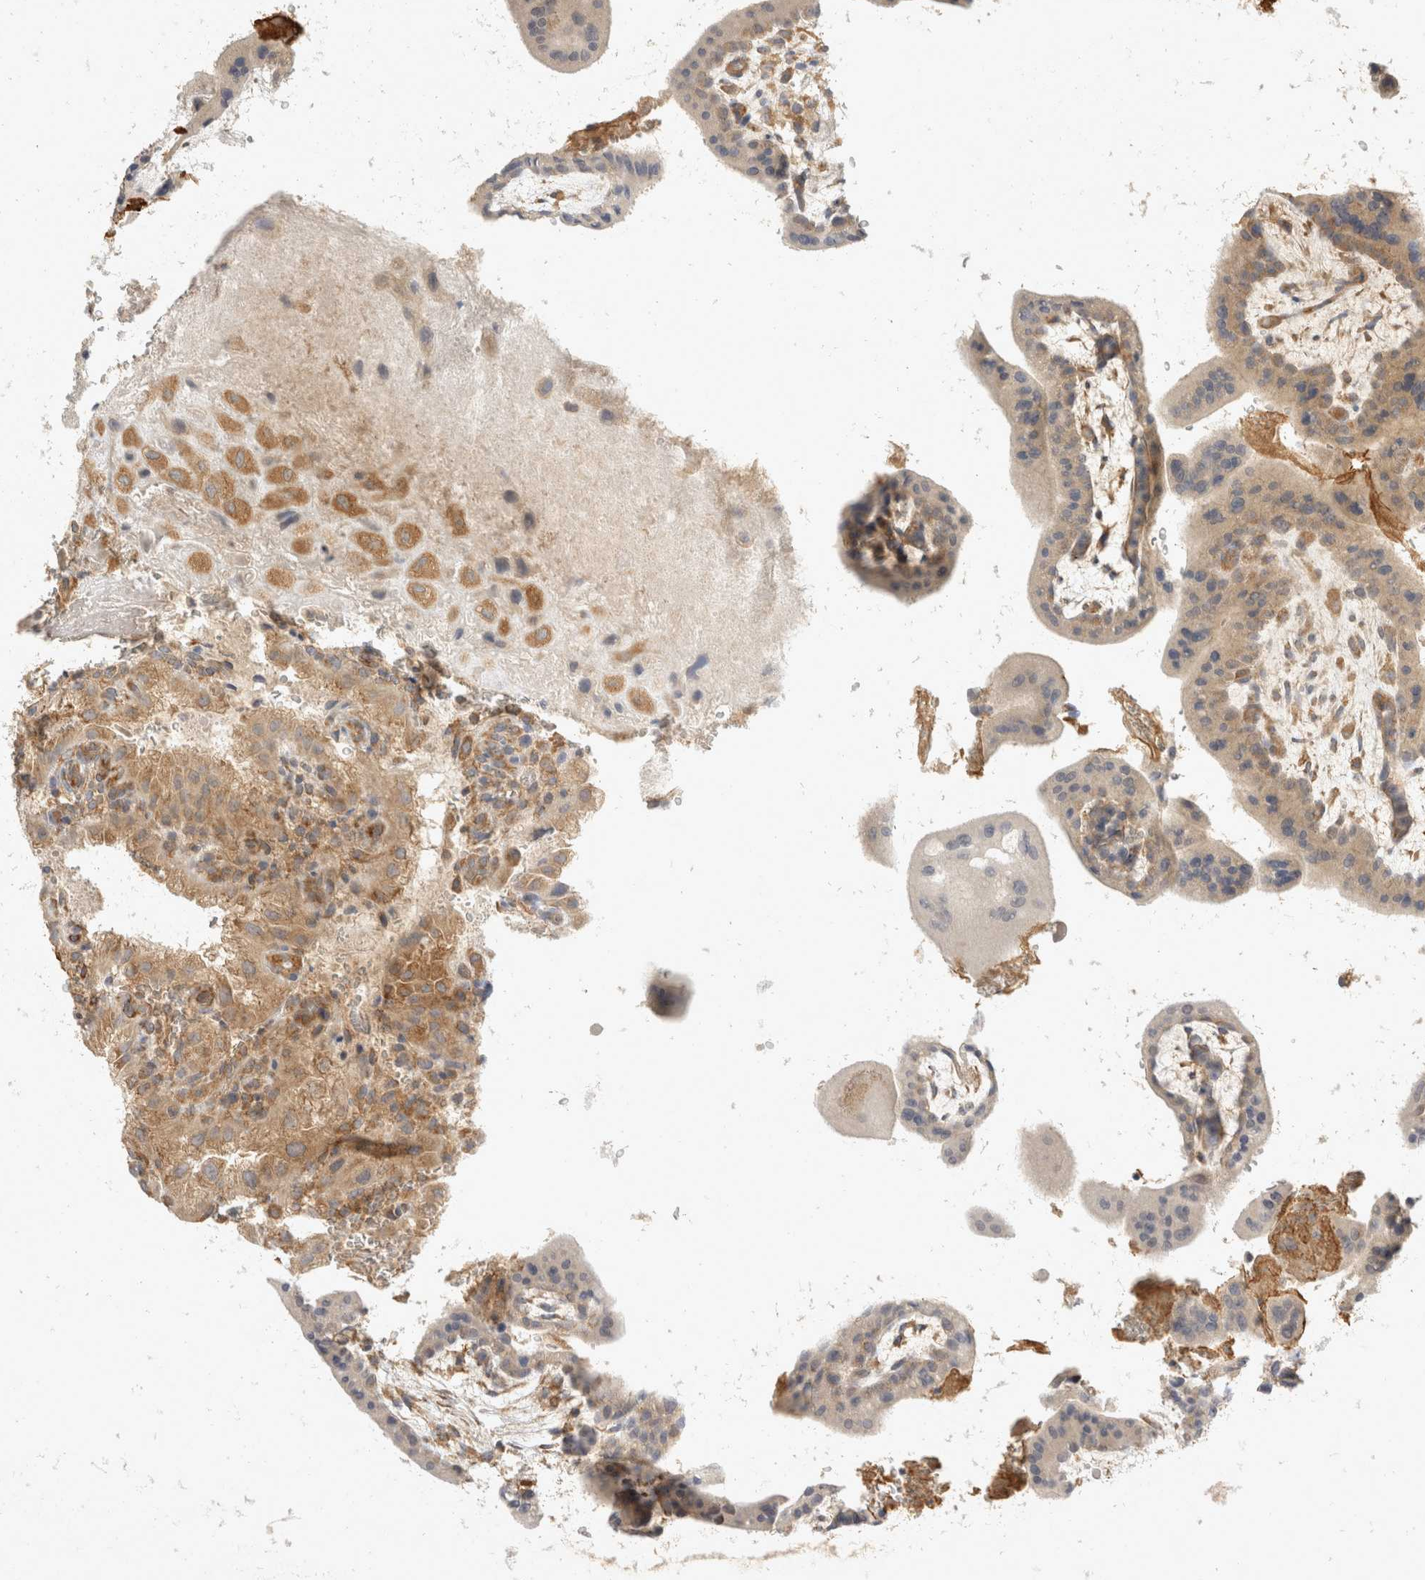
{"staining": {"intensity": "moderate", "quantity": "25%-75%", "location": "cytoplasmic/membranous"}, "tissue": "placenta", "cell_type": "Decidual cells", "image_type": "normal", "snomed": [{"axis": "morphology", "description": "Normal tissue, NOS"}, {"axis": "topography", "description": "Placenta"}], "caption": "Normal placenta was stained to show a protein in brown. There is medium levels of moderate cytoplasmic/membranous staining in approximately 25%-75% of decidual cells. The protein is shown in brown color, while the nuclei are stained blue.", "gene": "EIF4G3", "patient": {"sex": "female", "age": 35}}